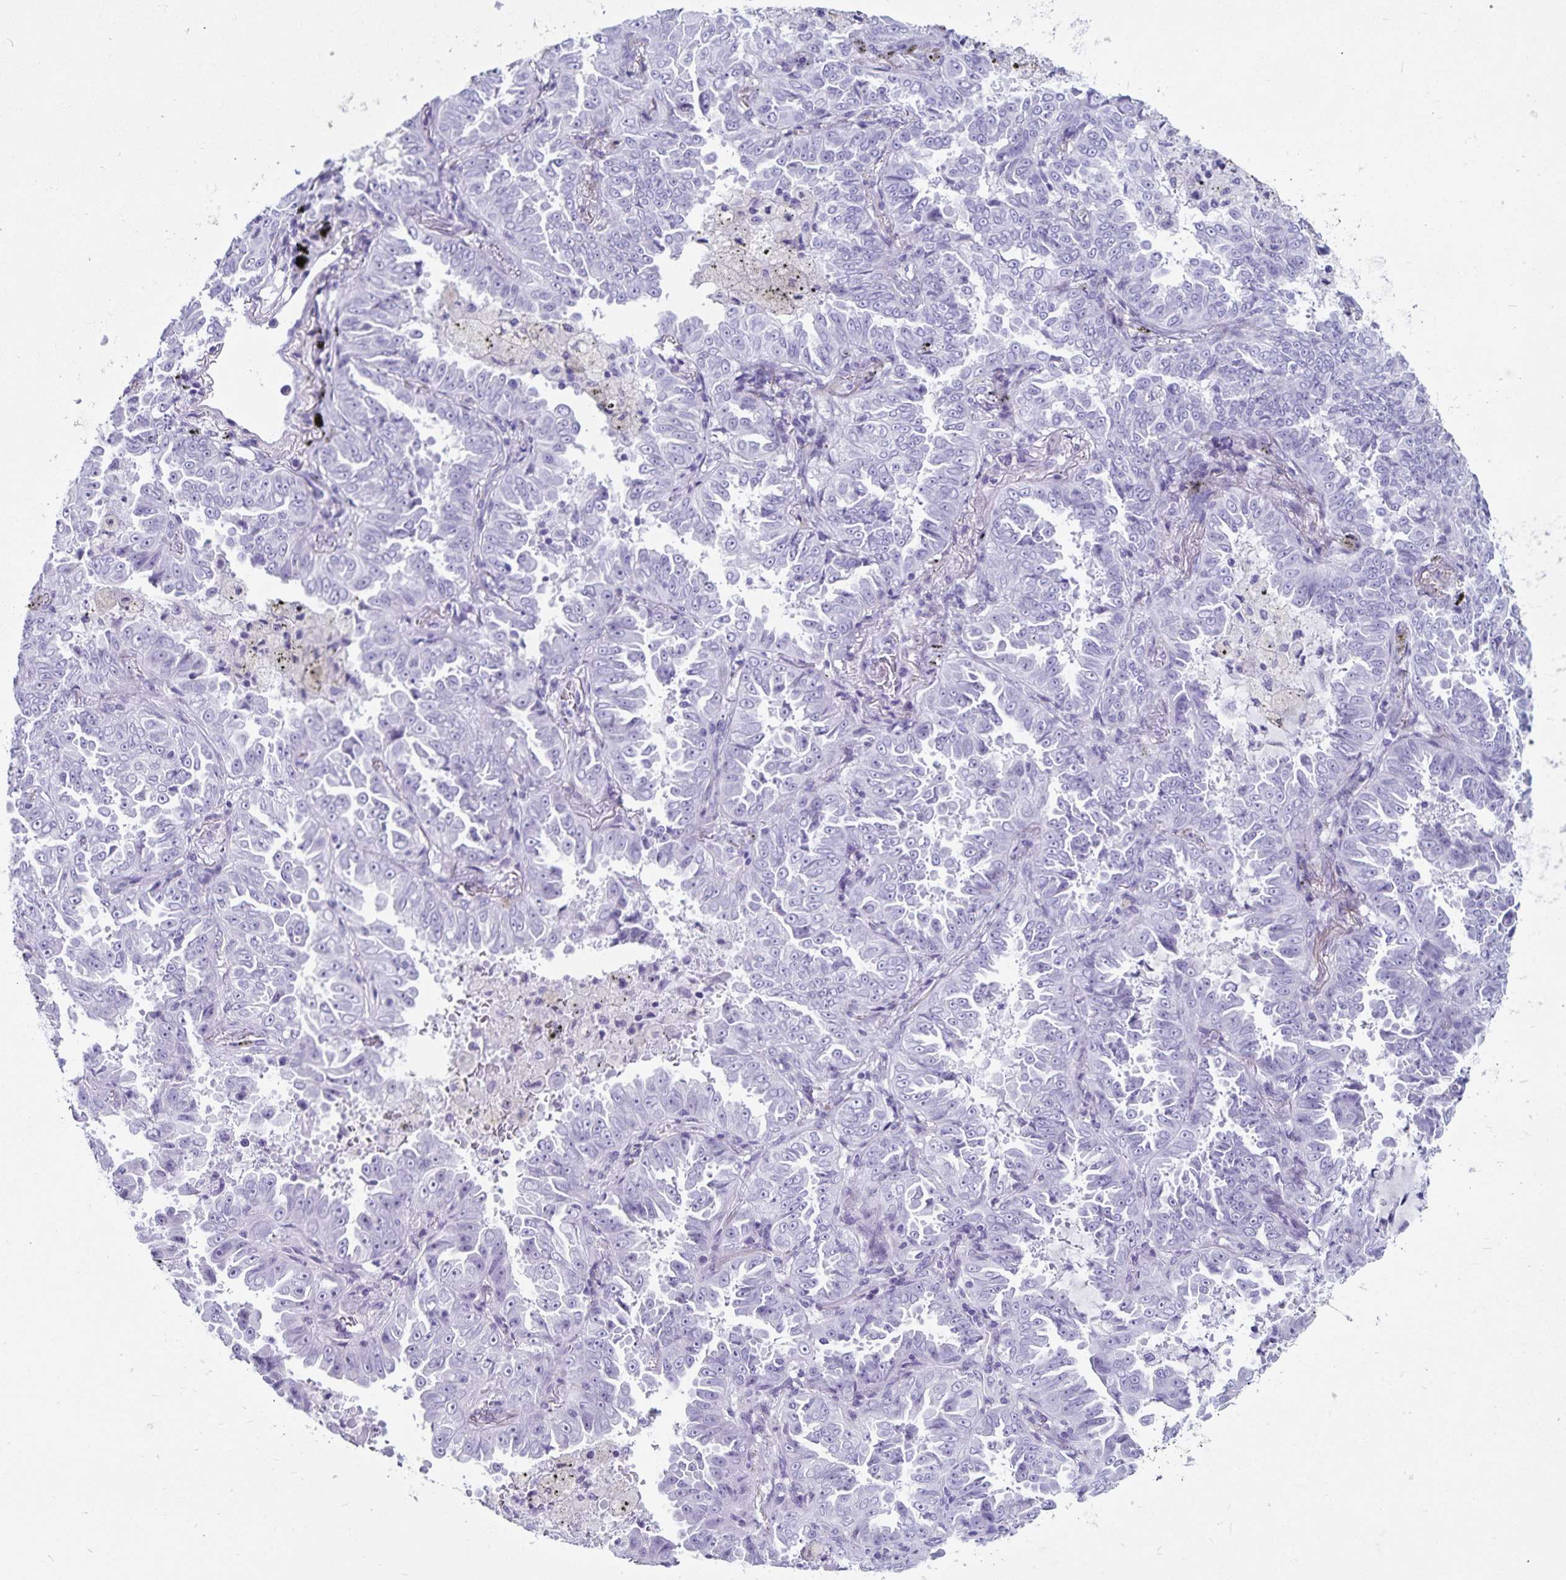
{"staining": {"intensity": "negative", "quantity": "none", "location": "none"}, "tissue": "lung cancer", "cell_type": "Tumor cells", "image_type": "cancer", "snomed": [{"axis": "morphology", "description": "Adenocarcinoma, NOS"}, {"axis": "topography", "description": "Lung"}], "caption": "An immunohistochemistry (IHC) image of lung cancer (adenocarcinoma) is shown. There is no staining in tumor cells of lung cancer (adenocarcinoma).", "gene": "GPR137", "patient": {"sex": "female", "age": 52}}